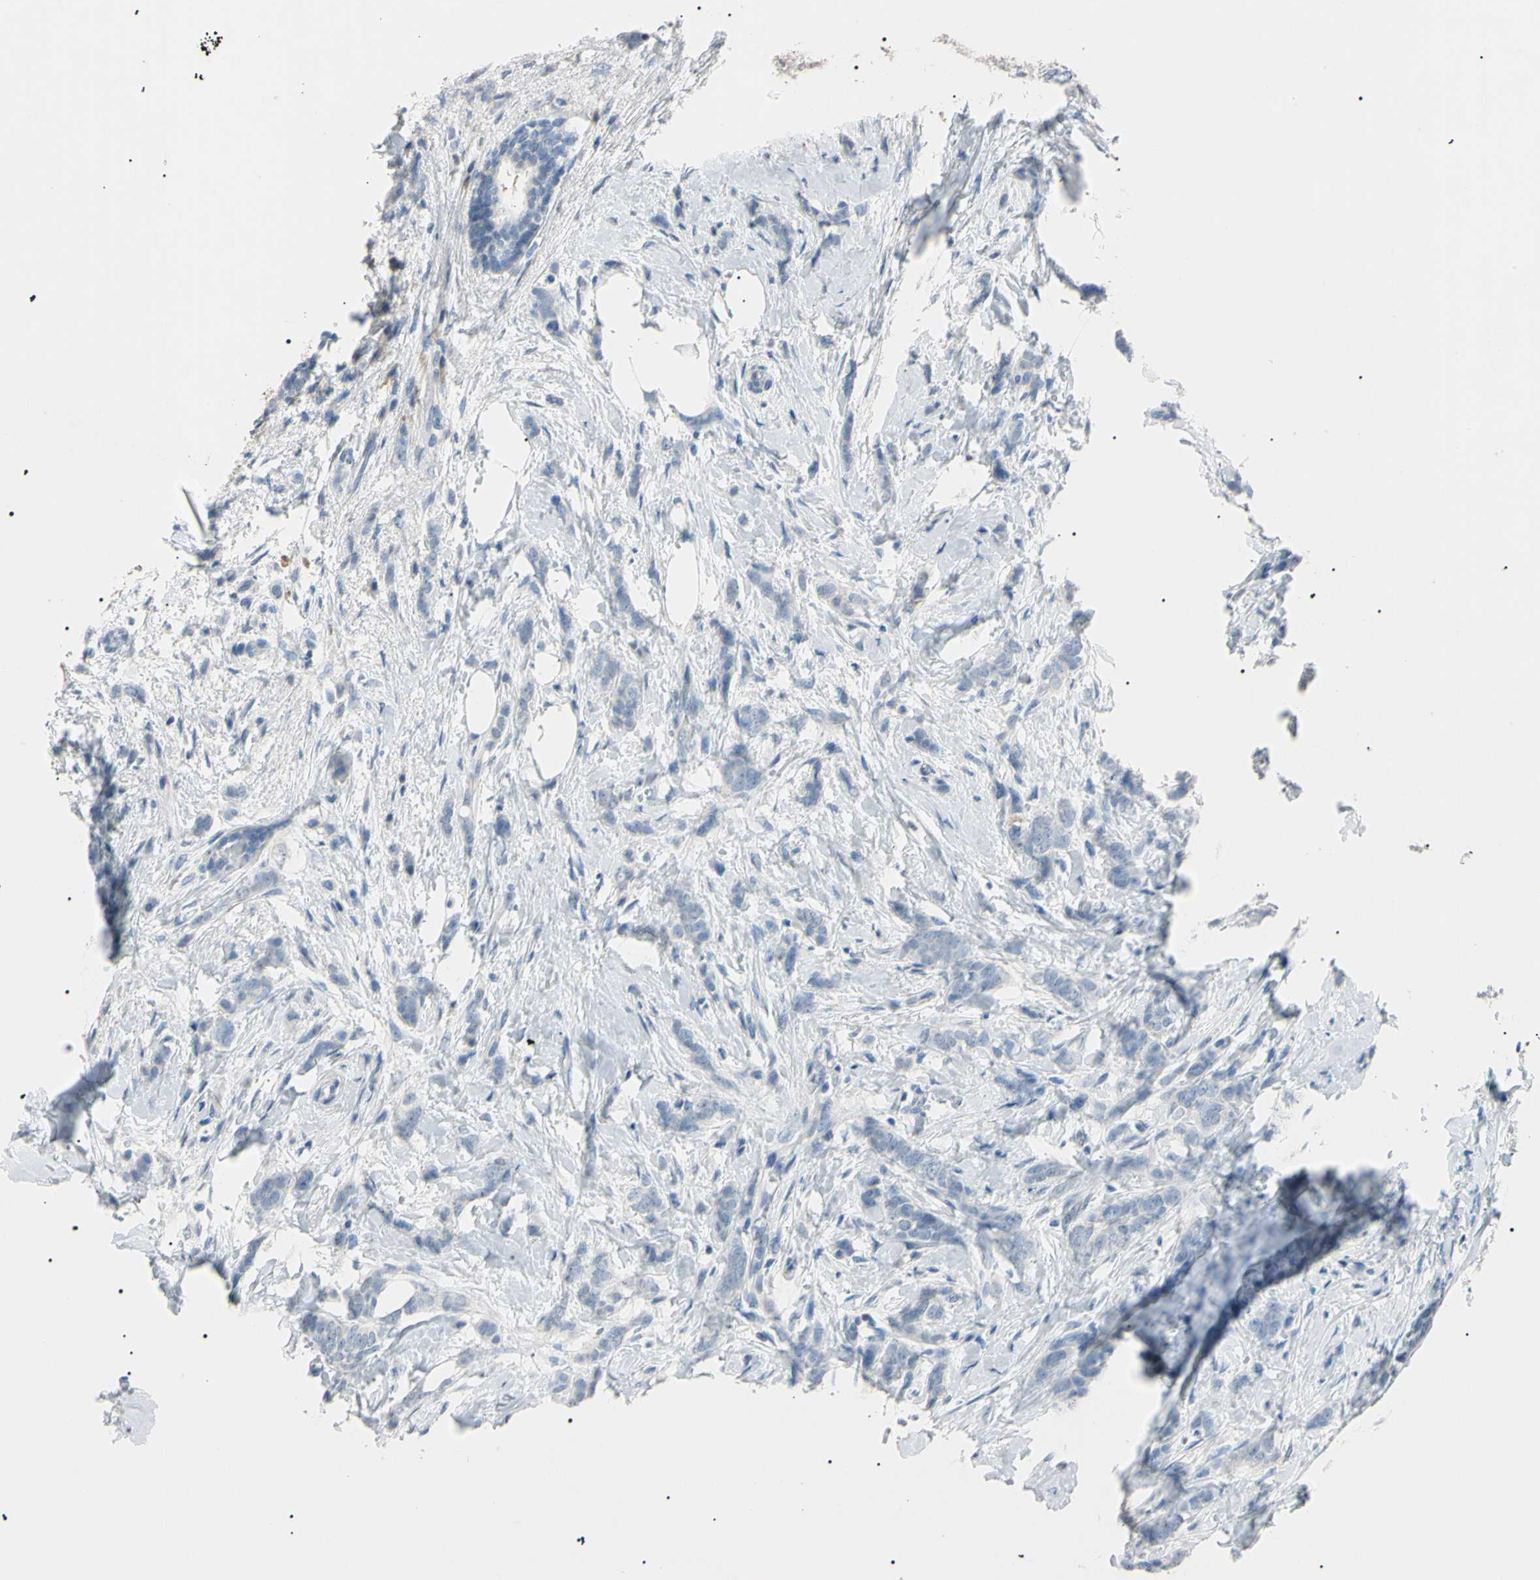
{"staining": {"intensity": "negative", "quantity": "none", "location": "none"}, "tissue": "breast cancer", "cell_type": "Tumor cells", "image_type": "cancer", "snomed": [{"axis": "morphology", "description": "Duct carcinoma"}, {"axis": "topography", "description": "Breast"}], "caption": "Immunohistochemistry of breast cancer displays no staining in tumor cells.", "gene": "CGB3", "patient": {"sex": "female", "age": 91}}